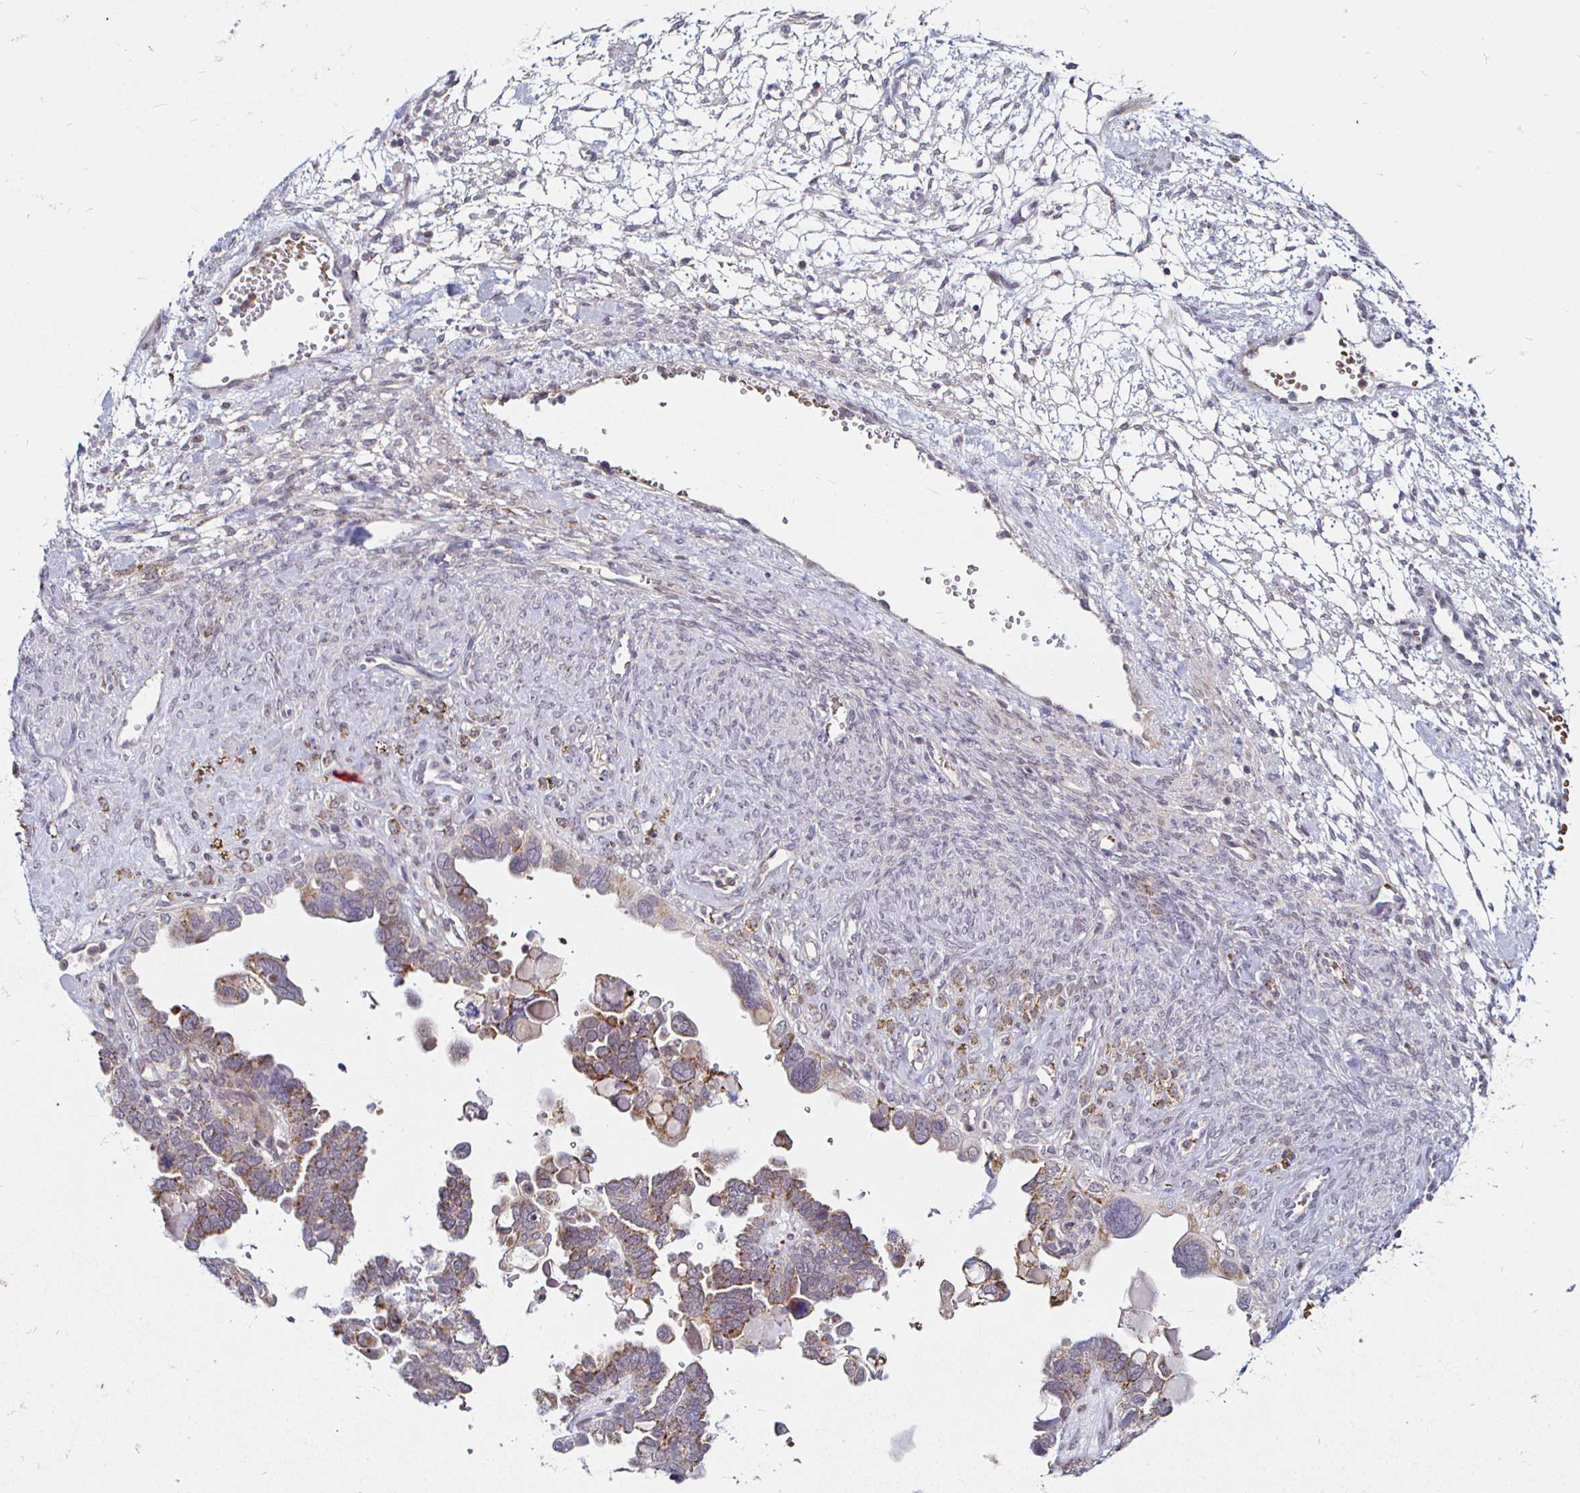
{"staining": {"intensity": "weak", "quantity": "25%-75%", "location": "cytoplasmic/membranous"}, "tissue": "ovarian cancer", "cell_type": "Tumor cells", "image_type": "cancer", "snomed": [{"axis": "morphology", "description": "Cystadenocarcinoma, serous, NOS"}, {"axis": "topography", "description": "Ovary"}], "caption": "Serous cystadenocarcinoma (ovarian) stained with immunohistochemistry (IHC) reveals weak cytoplasmic/membranous positivity in about 25%-75% of tumor cells.", "gene": "ATG3", "patient": {"sex": "female", "age": 51}}